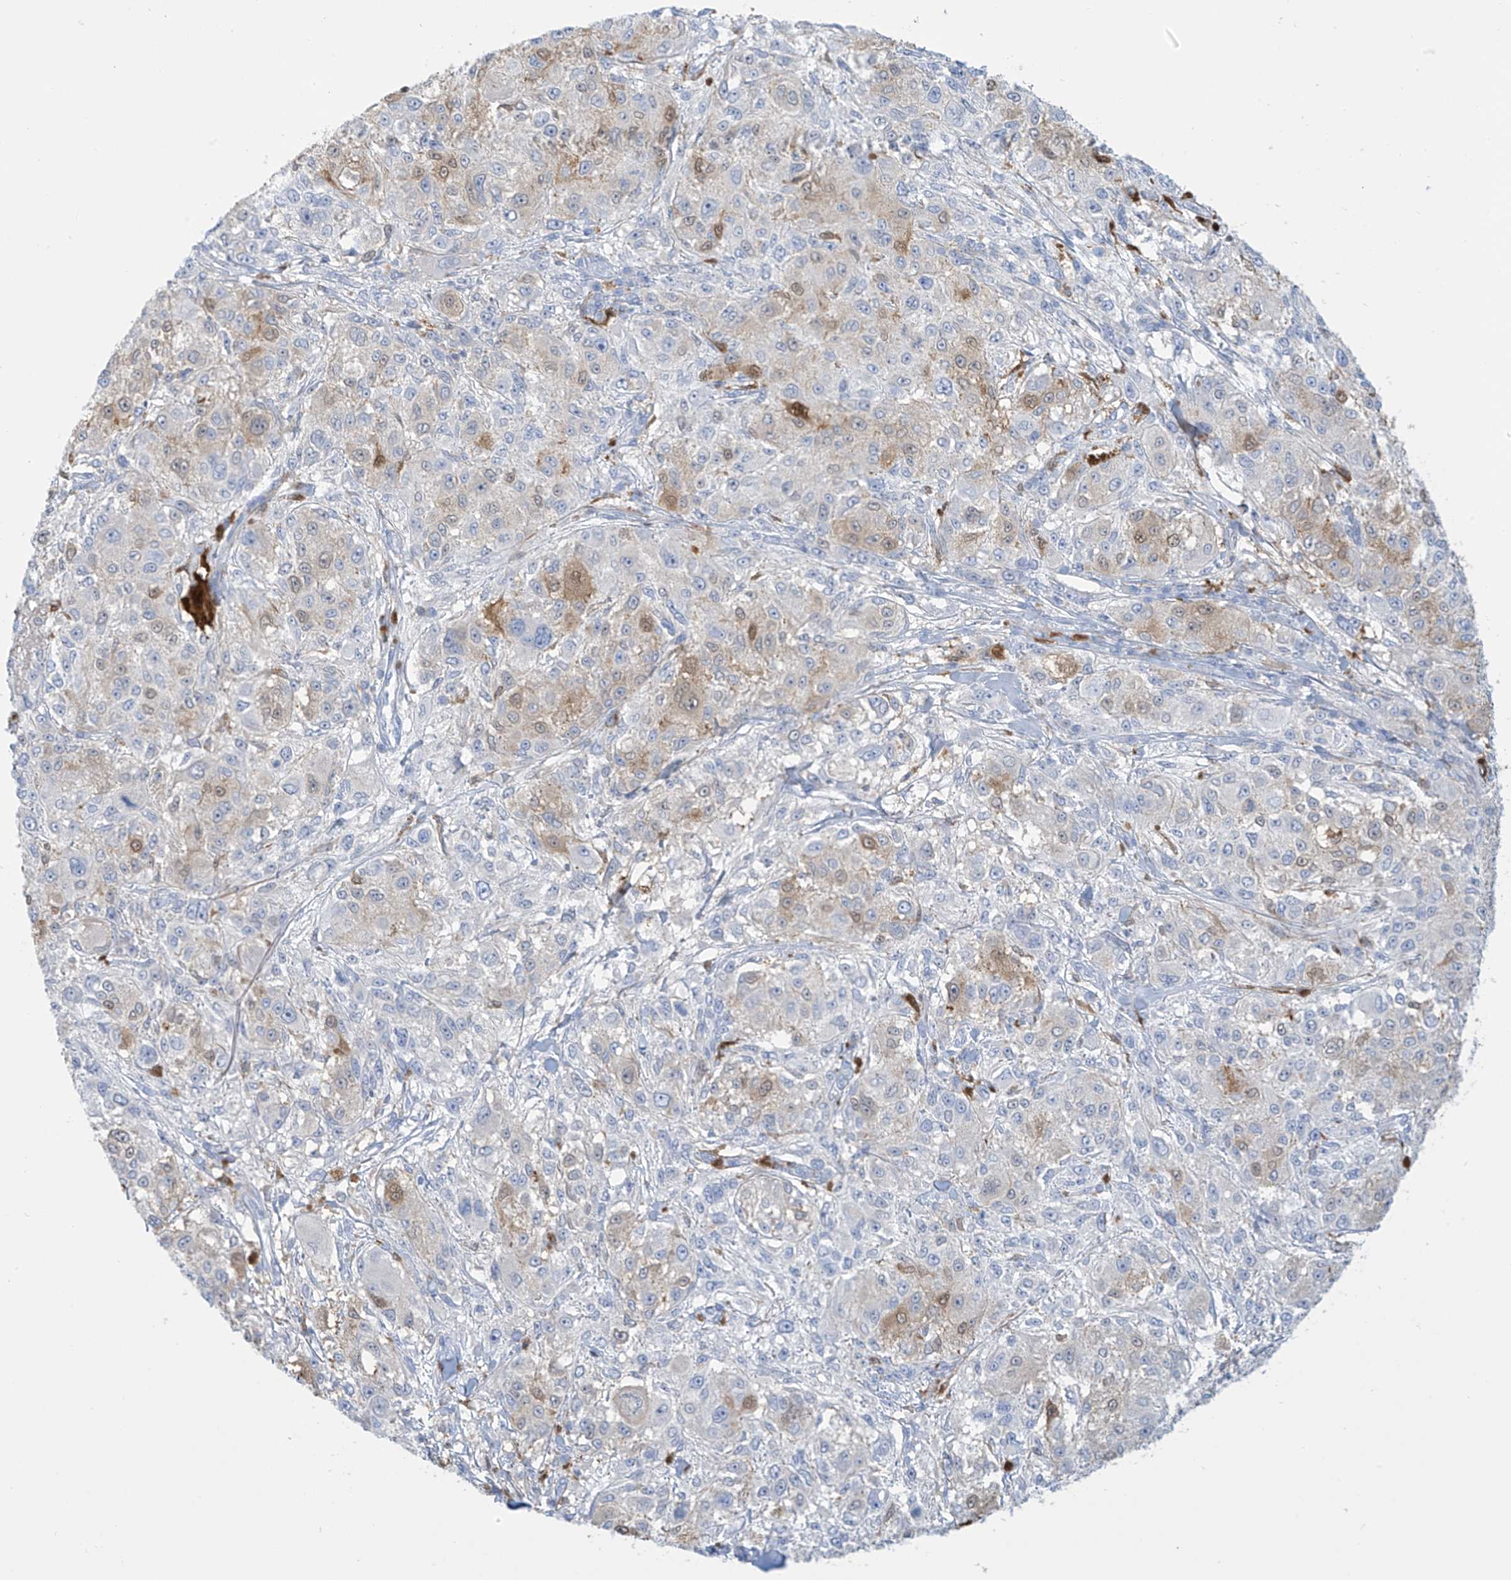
{"staining": {"intensity": "weak", "quantity": "<25%", "location": "cytoplasmic/membranous"}, "tissue": "melanoma", "cell_type": "Tumor cells", "image_type": "cancer", "snomed": [{"axis": "morphology", "description": "Necrosis, NOS"}, {"axis": "morphology", "description": "Malignant melanoma, NOS"}, {"axis": "topography", "description": "Skin"}], "caption": "Tumor cells are negative for brown protein staining in malignant melanoma. (DAB IHC, high magnification).", "gene": "TRMT2B", "patient": {"sex": "female", "age": 87}}